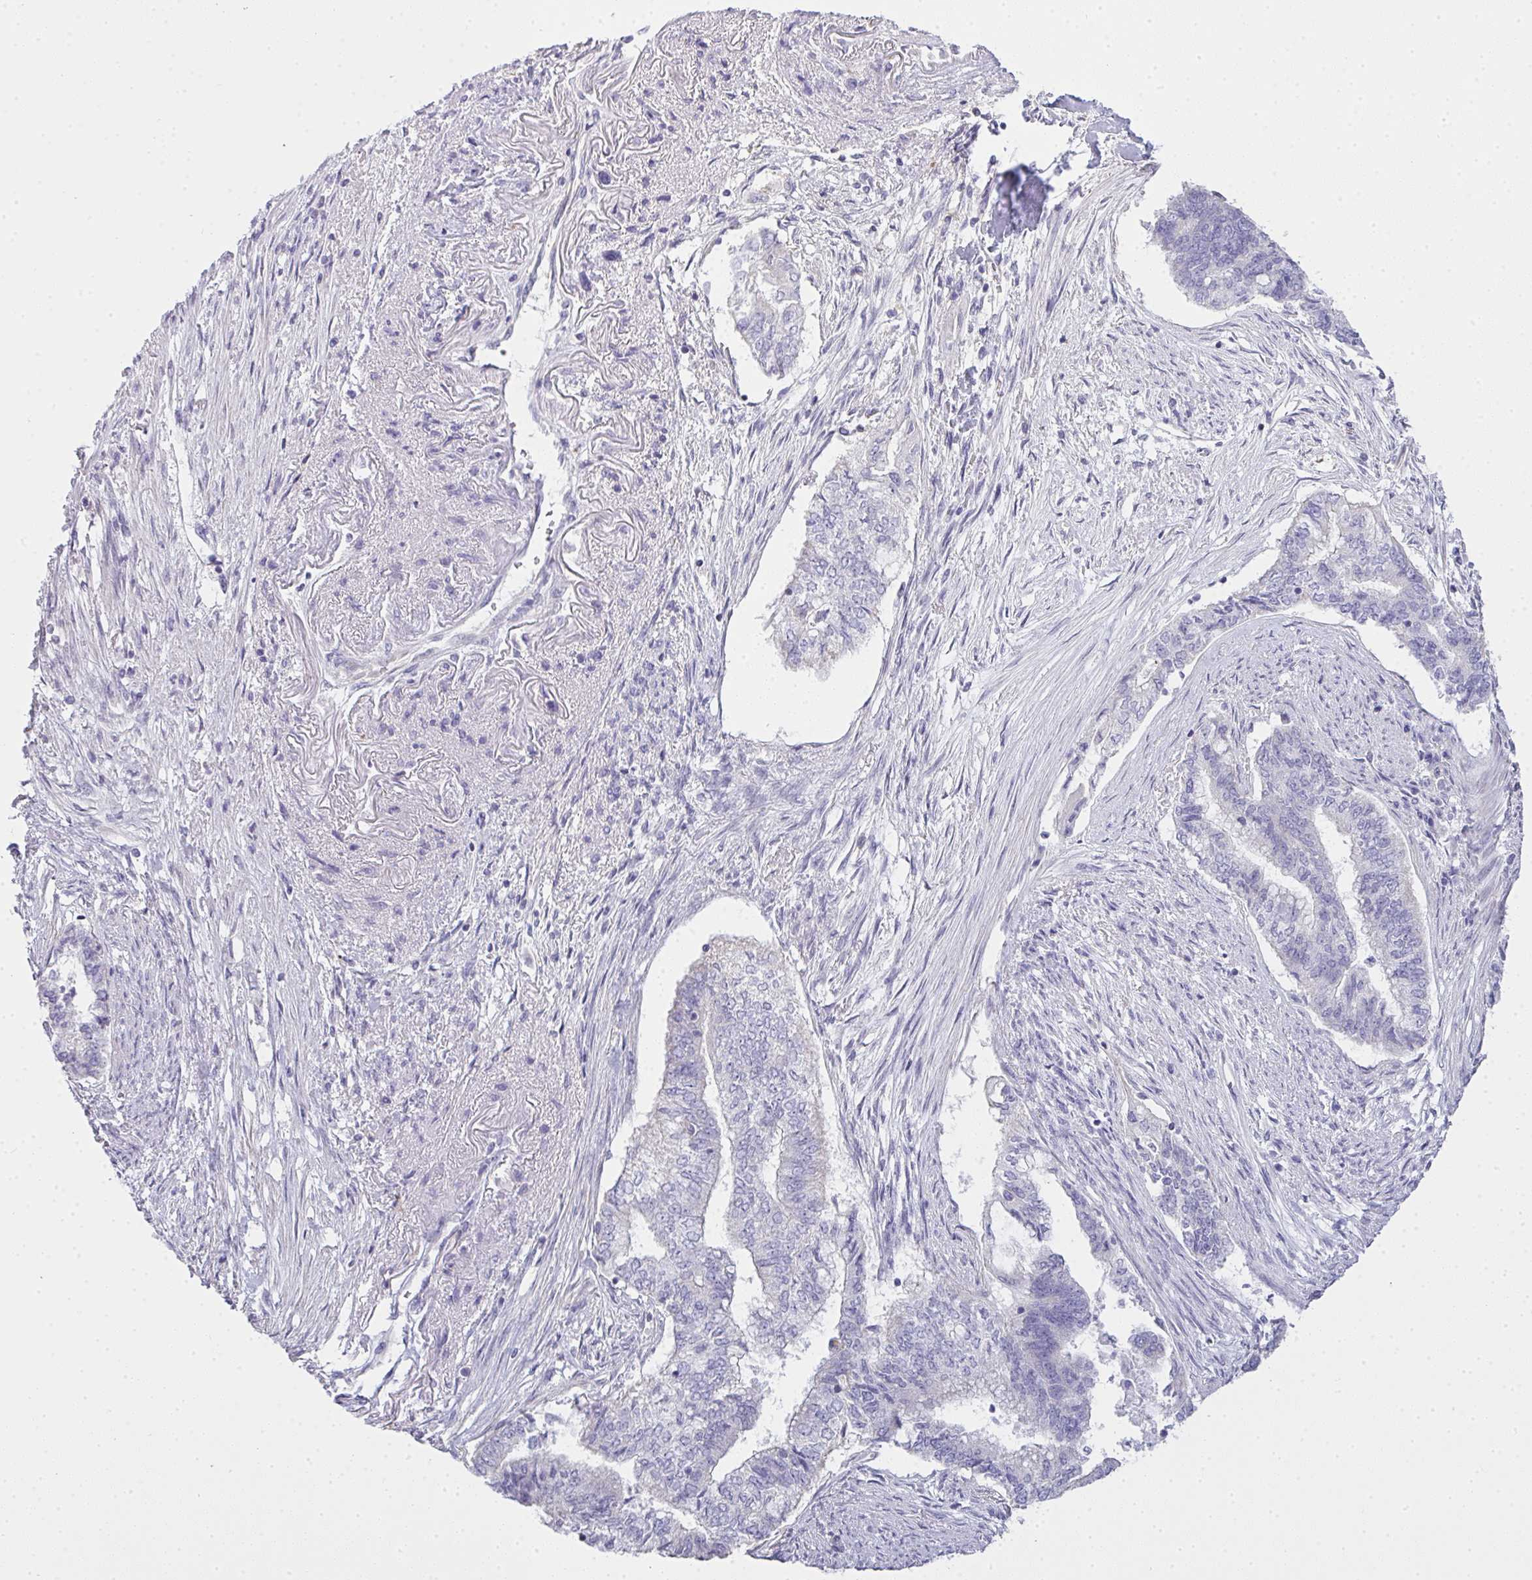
{"staining": {"intensity": "negative", "quantity": "none", "location": "none"}, "tissue": "endometrial cancer", "cell_type": "Tumor cells", "image_type": "cancer", "snomed": [{"axis": "morphology", "description": "Adenocarcinoma, NOS"}, {"axis": "topography", "description": "Endometrium"}], "caption": "This image is of adenocarcinoma (endometrial) stained with immunohistochemistry (IHC) to label a protein in brown with the nuclei are counter-stained blue. There is no expression in tumor cells.", "gene": "GSDMB", "patient": {"sex": "female", "age": 65}}